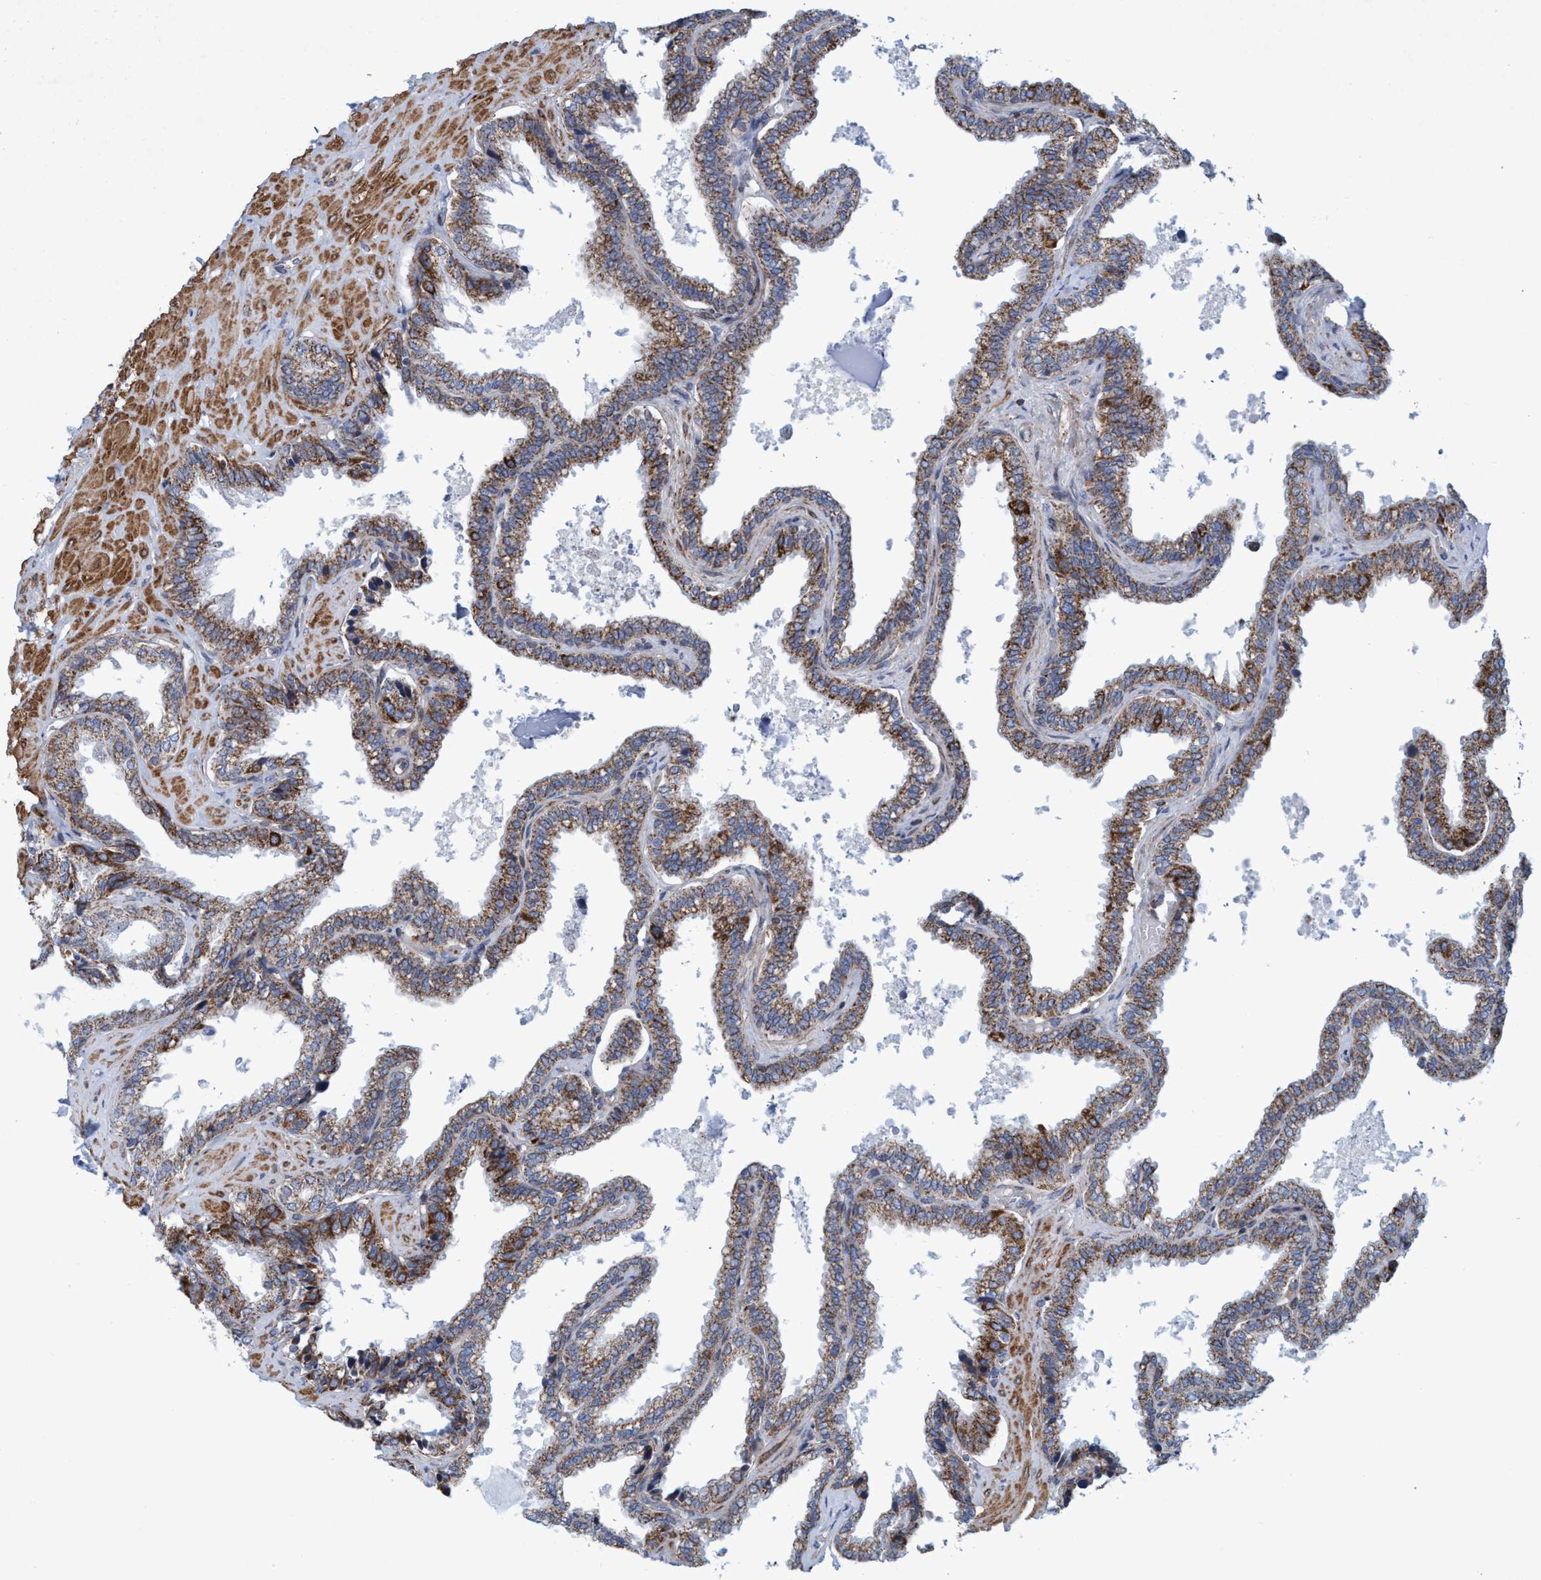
{"staining": {"intensity": "moderate", "quantity": ">75%", "location": "cytoplasmic/membranous"}, "tissue": "seminal vesicle", "cell_type": "Glandular cells", "image_type": "normal", "snomed": [{"axis": "morphology", "description": "Normal tissue, NOS"}, {"axis": "topography", "description": "Seminal veicle"}], "caption": "Moderate cytoplasmic/membranous expression is seen in approximately >75% of glandular cells in normal seminal vesicle.", "gene": "POLR1F", "patient": {"sex": "male", "age": 46}}